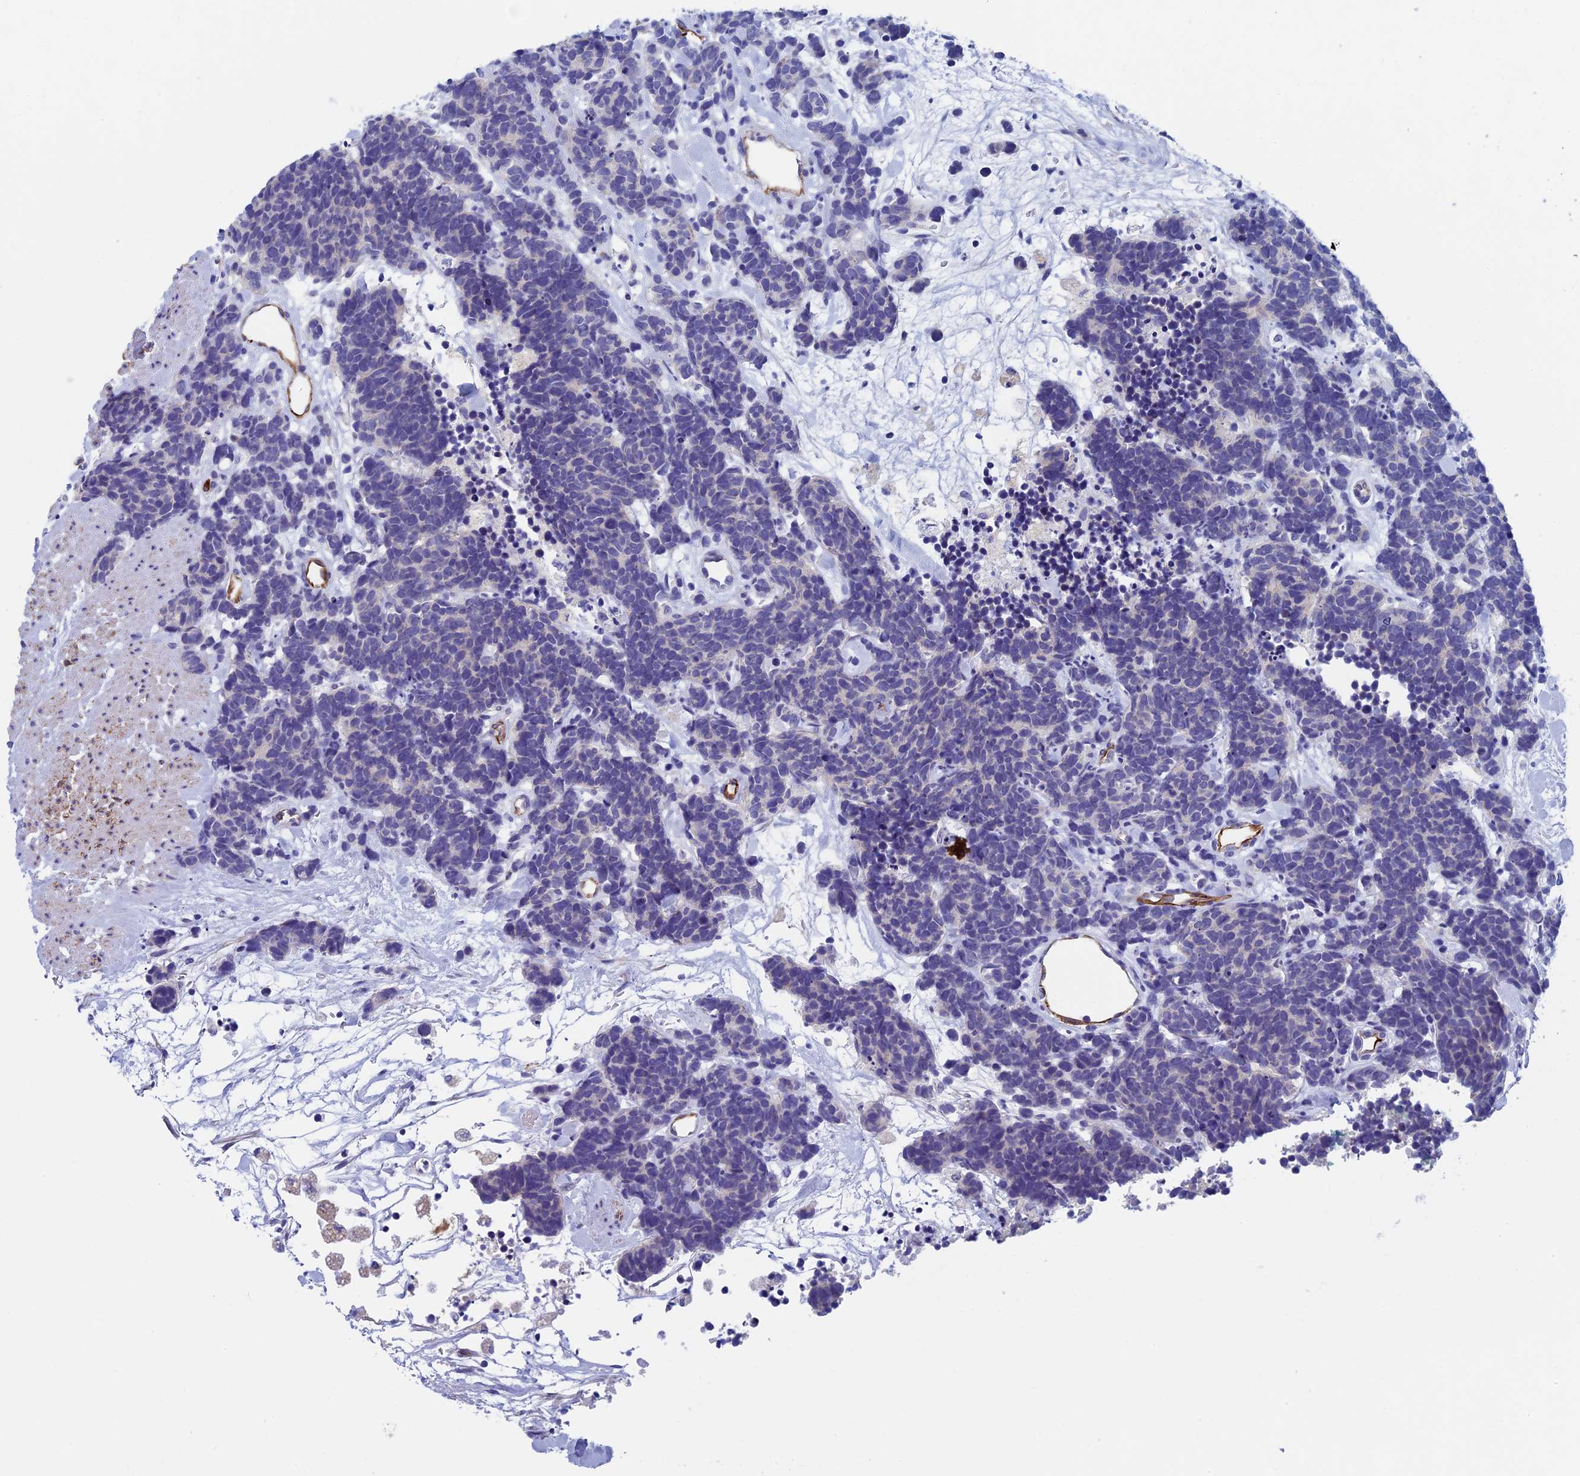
{"staining": {"intensity": "negative", "quantity": "none", "location": "none"}, "tissue": "carcinoid", "cell_type": "Tumor cells", "image_type": "cancer", "snomed": [{"axis": "morphology", "description": "Carcinoma, NOS"}, {"axis": "morphology", "description": "Carcinoid, malignant, NOS"}, {"axis": "topography", "description": "Urinary bladder"}], "caption": "Immunohistochemistry (IHC) photomicrograph of human carcinoid stained for a protein (brown), which shows no staining in tumor cells.", "gene": "INSYN1", "patient": {"sex": "male", "age": 57}}